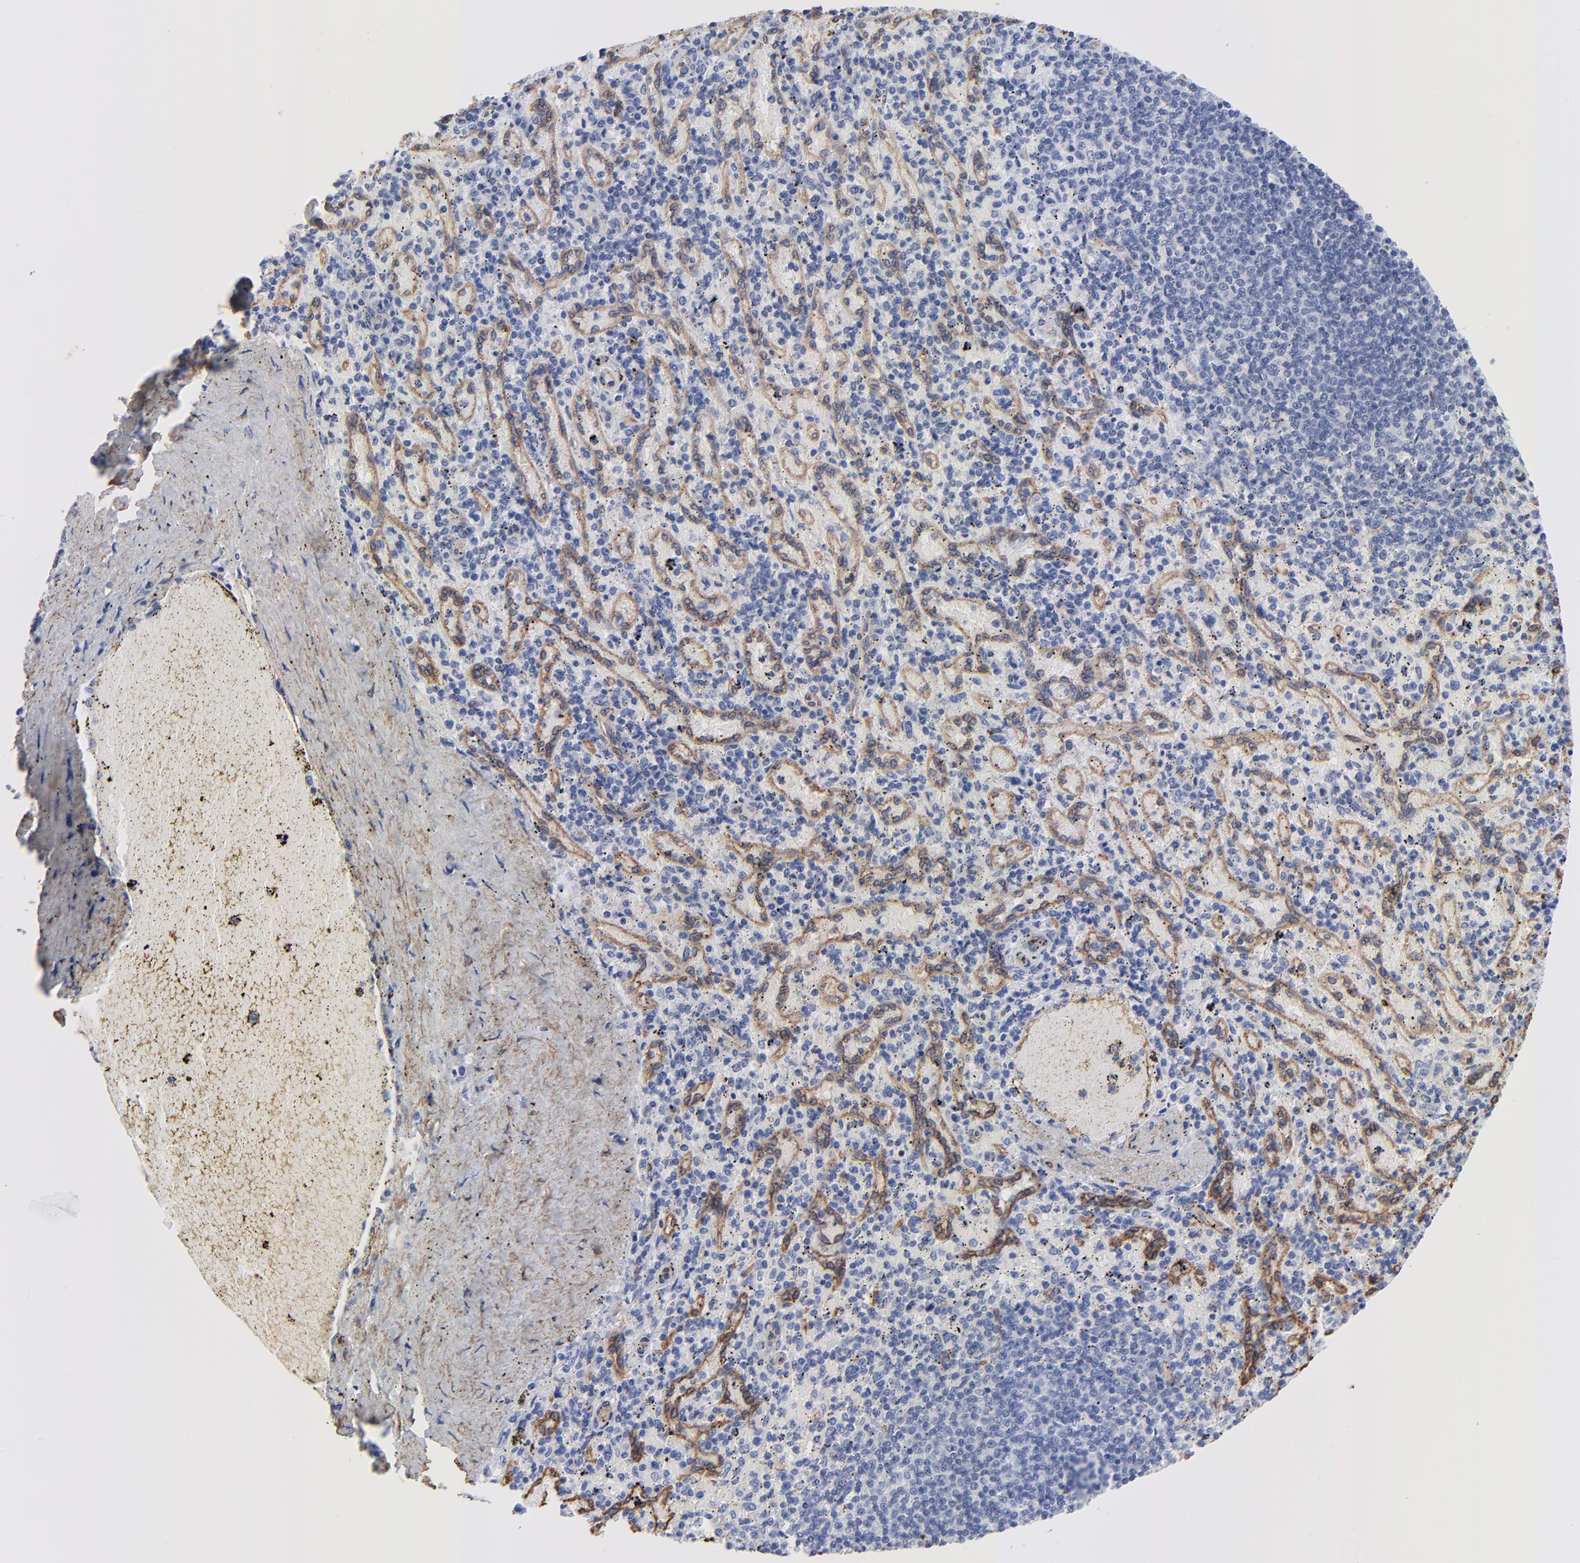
{"staining": {"intensity": "negative", "quantity": "none", "location": "none"}, "tissue": "spleen", "cell_type": "Cells in red pulp", "image_type": "normal", "snomed": [{"axis": "morphology", "description": "Normal tissue, NOS"}, {"axis": "topography", "description": "Spleen"}], "caption": "DAB immunohistochemical staining of benign human spleen exhibits no significant expression in cells in red pulp.", "gene": "CAV1", "patient": {"sex": "female", "age": 43}}